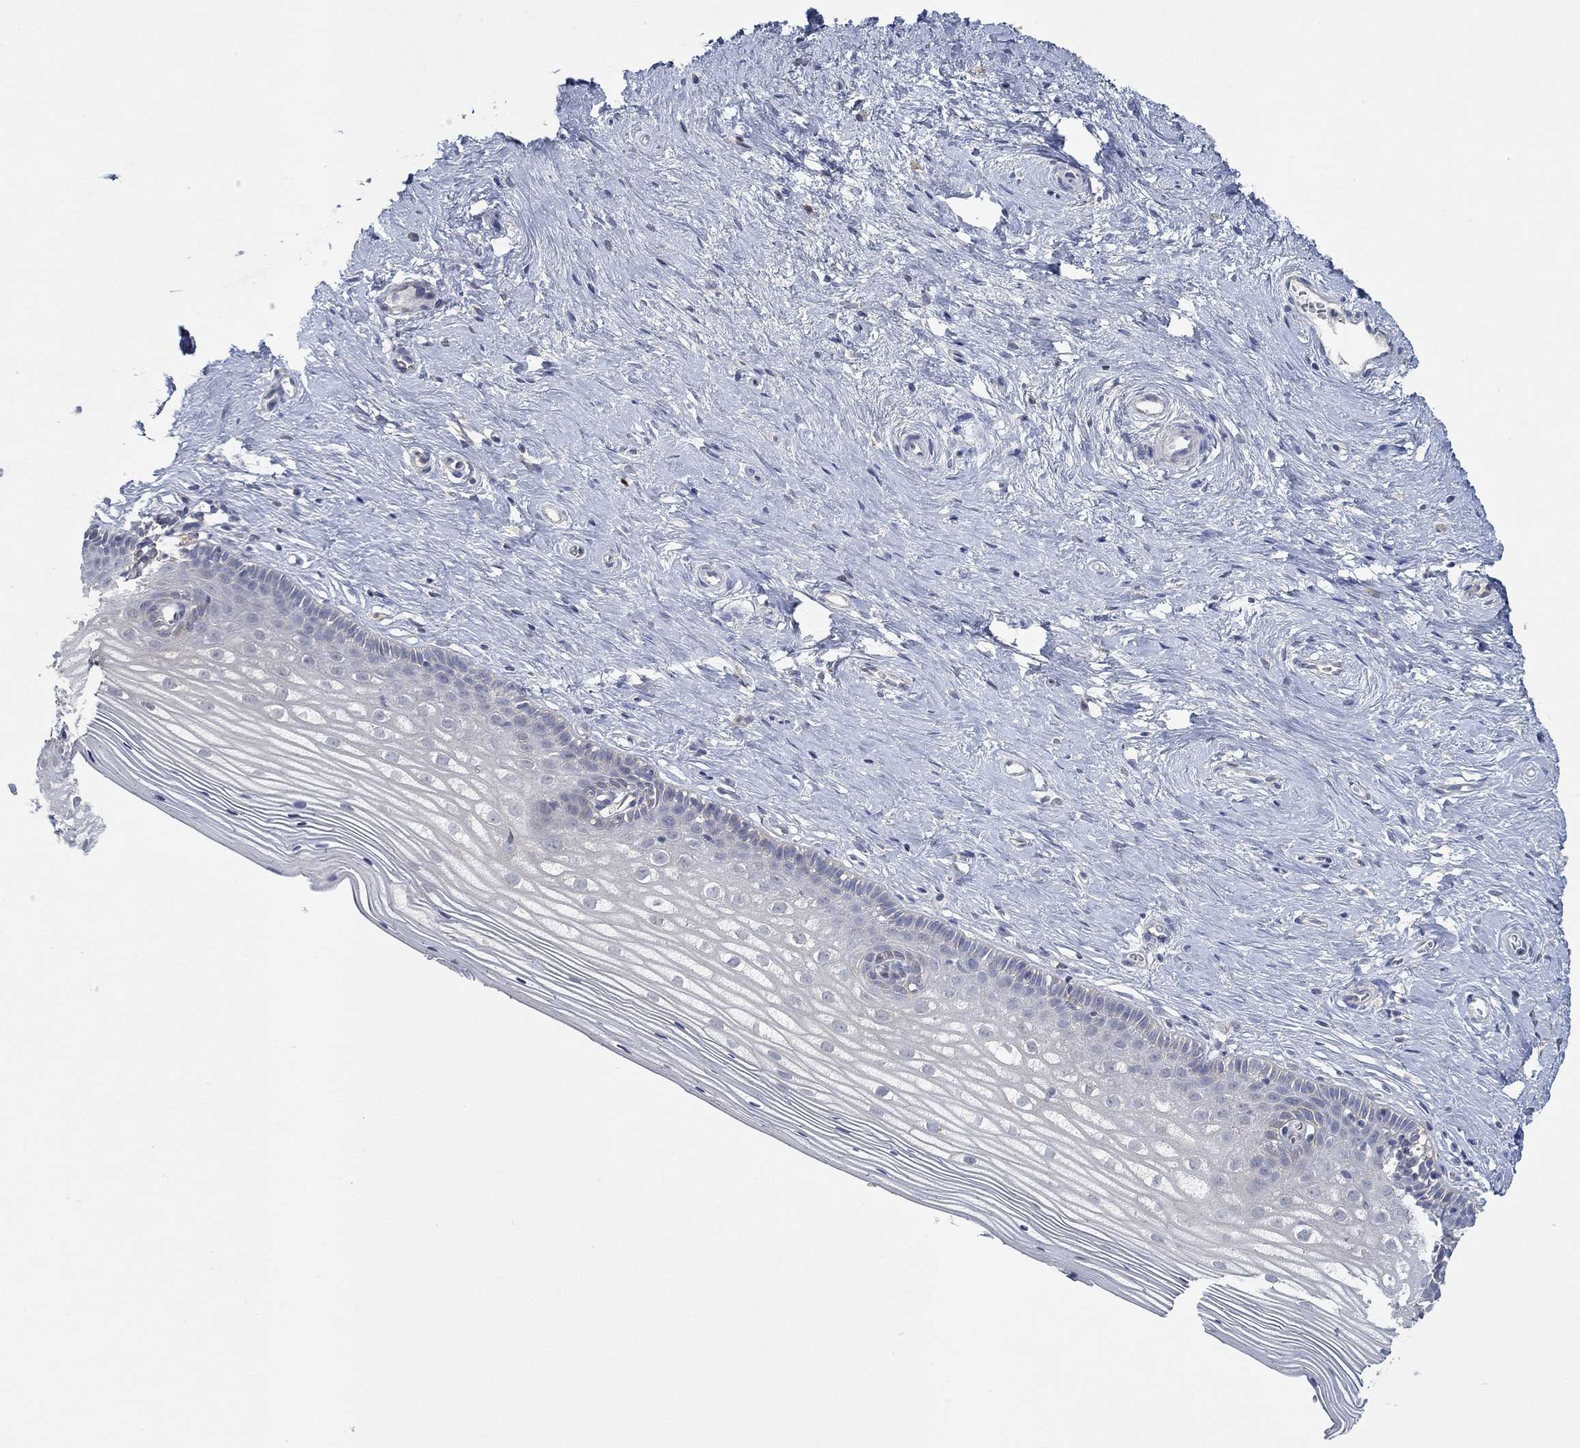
{"staining": {"intensity": "negative", "quantity": "none", "location": "none"}, "tissue": "cervix", "cell_type": "Glandular cells", "image_type": "normal", "snomed": [{"axis": "morphology", "description": "Normal tissue, NOS"}, {"axis": "topography", "description": "Cervix"}], "caption": "Immunohistochemistry image of unremarkable human cervix stained for a protein (brown), which reveals no staining in glandular cells. The staining is performed using DAB brown chromogen with nuclei counter-stained in using hematoxylin.", "gene": "MTHFR", "patient": {"sex": "female", "age": 40}}